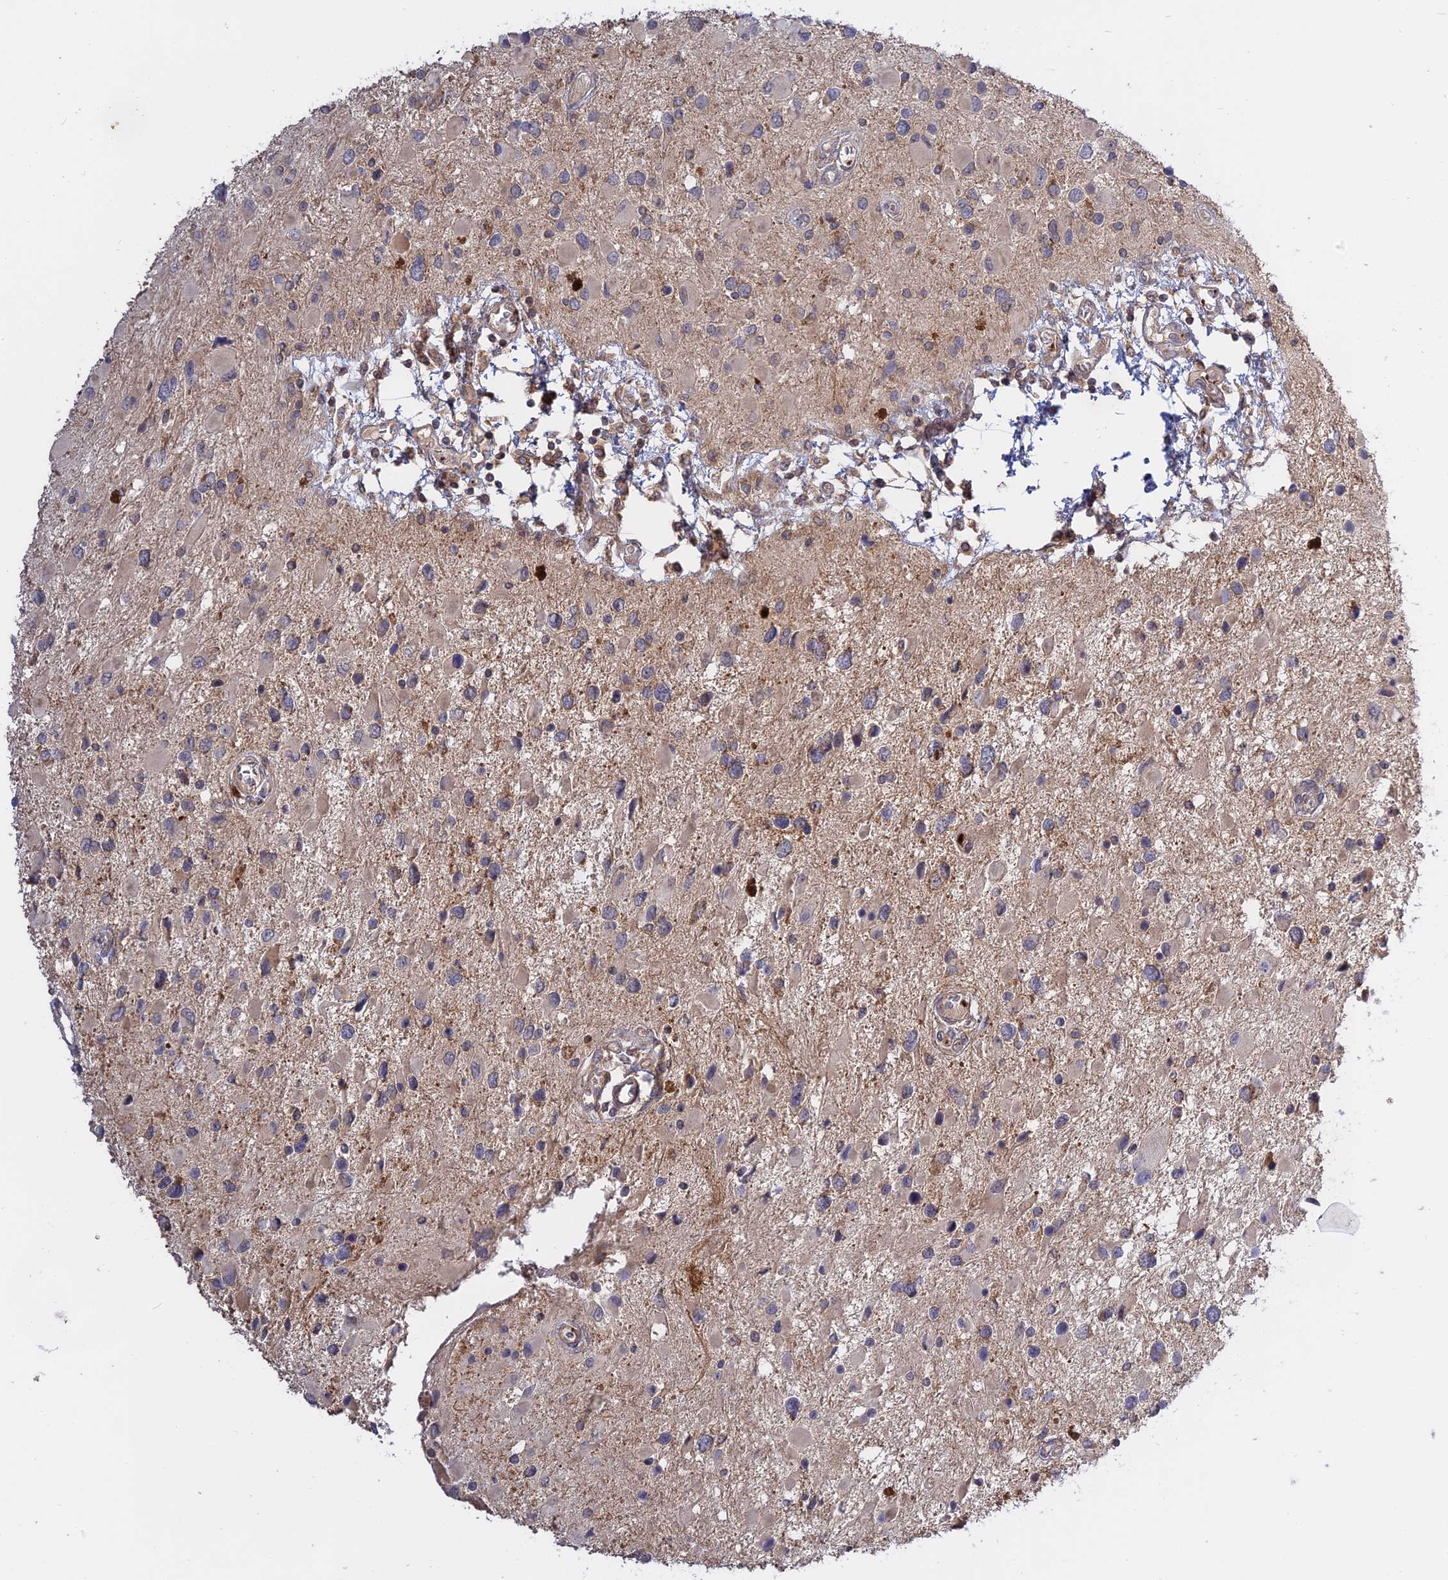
{"staining": {"intensity": "weak", "quantity": "<25%", "location": "cytoplasmic/membranous"}, "tissue": "glioma", "cell_type": "Tumor cells", "image_type": "cancer", "snomed": [{"axis": "morphology", "description": "Glioma, malignant, High grade"}, {"axis": "topography", "description": "Brain"}], "caption": "Glioma stained for a protein using immunohistochemistry shows no positivity tumor cells.", "gene": "IL21R", "patient": {"sex": "male", "age": 53}}